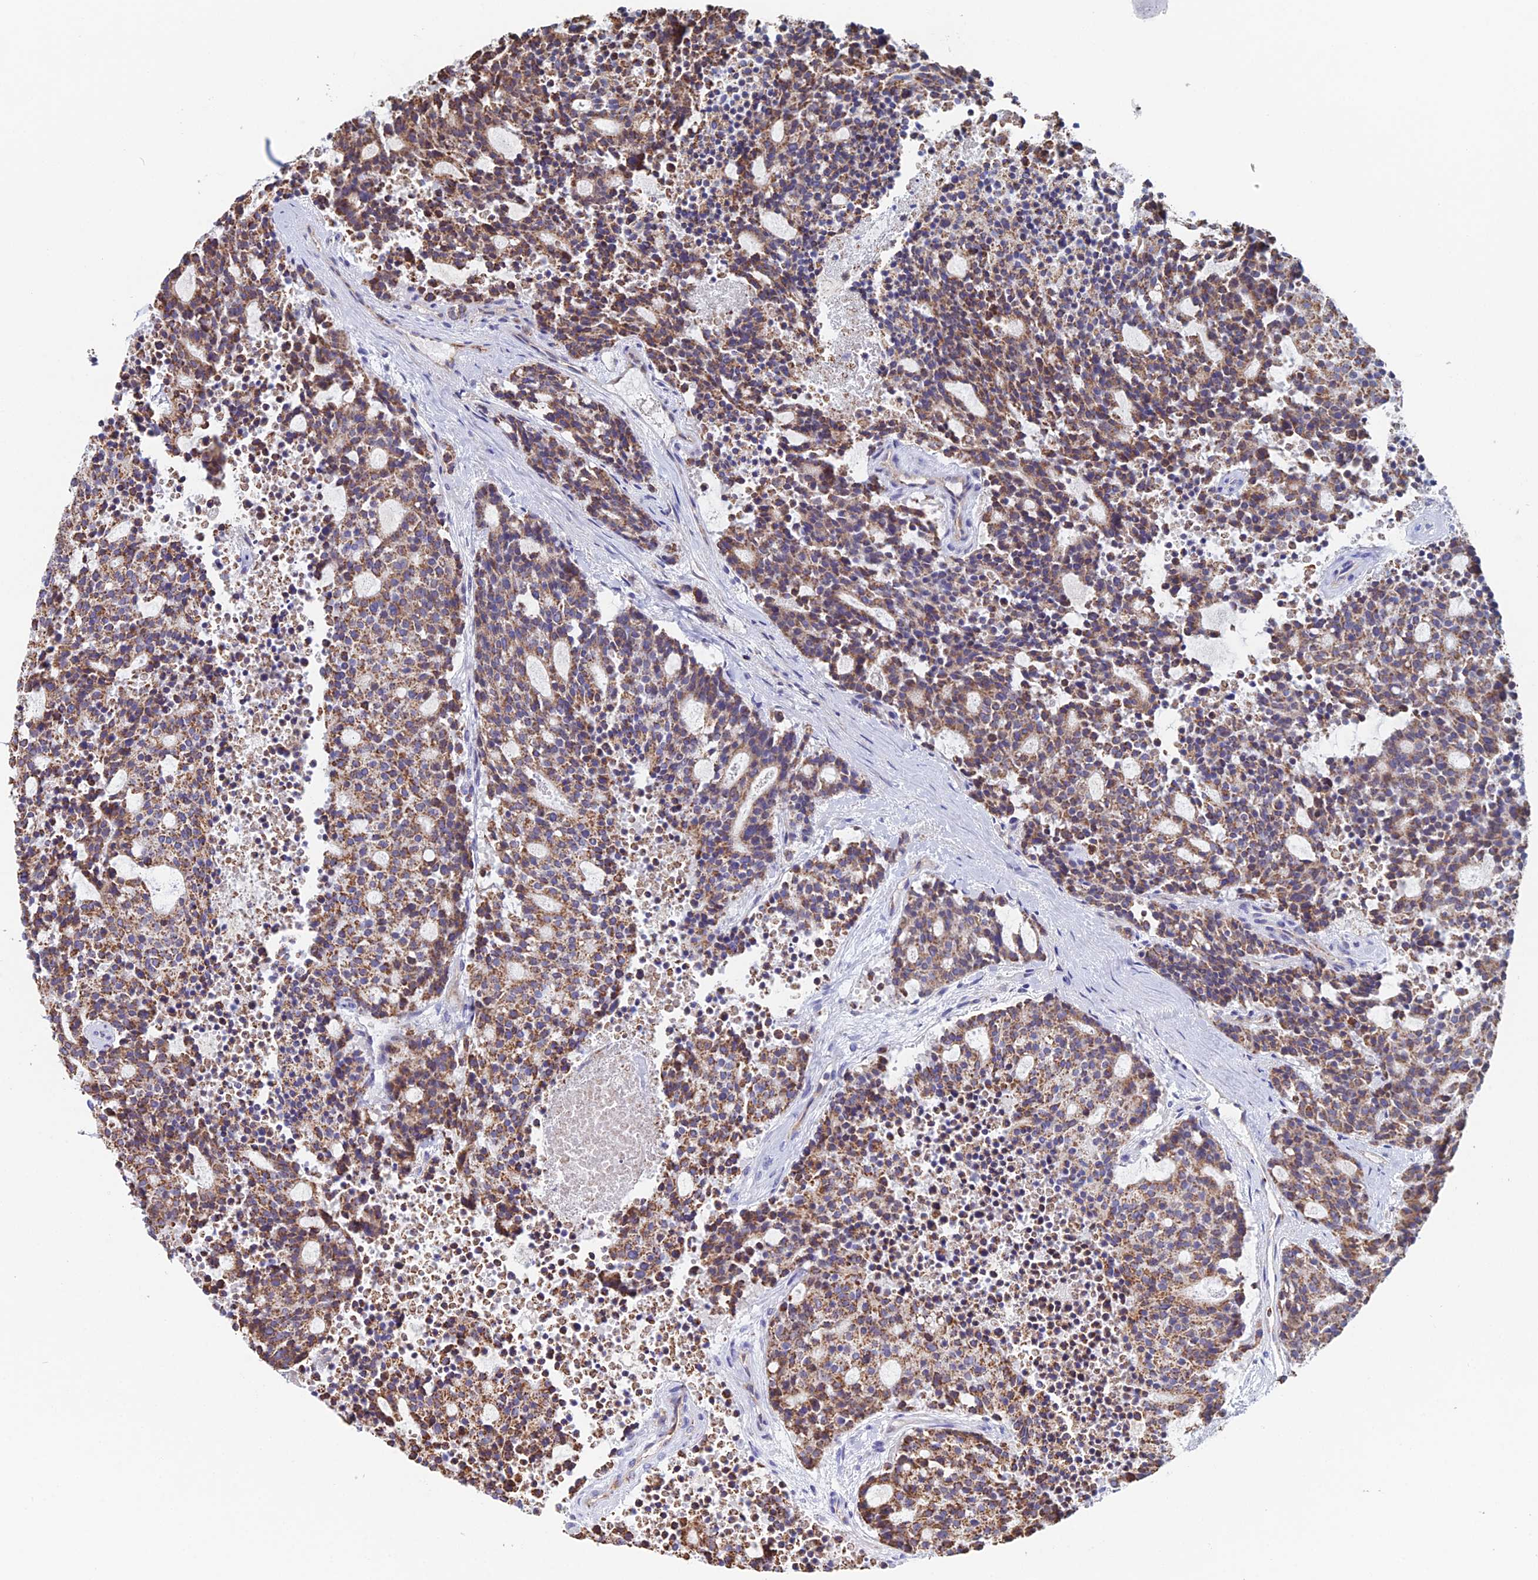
{"staining": {"intensity": "moderate", "quantity": ">75%", "location": "cytoplasmic/membranous"}, "tissue": "carcinoid", "cell_type": "Tumor cells", "image_type": "cancer", "snomed": [{"axis": "morphology", "description": "Carcinoid, malignant, NOS"}, {"axis": "topography", "description": "Pancreas"}], "caption": "High-power microscopy captured an IHC histopathology image of malignant carcinoid, revealing moderate cytoplasmic/membranous staining in about >75% of tumor cells. (DAB (3,3'-diaminobenzidine) IHC with brightfield microscopy, high magnification).", "gene": "SPOCK2", "patient": {"sex": "female", "age": 54}}